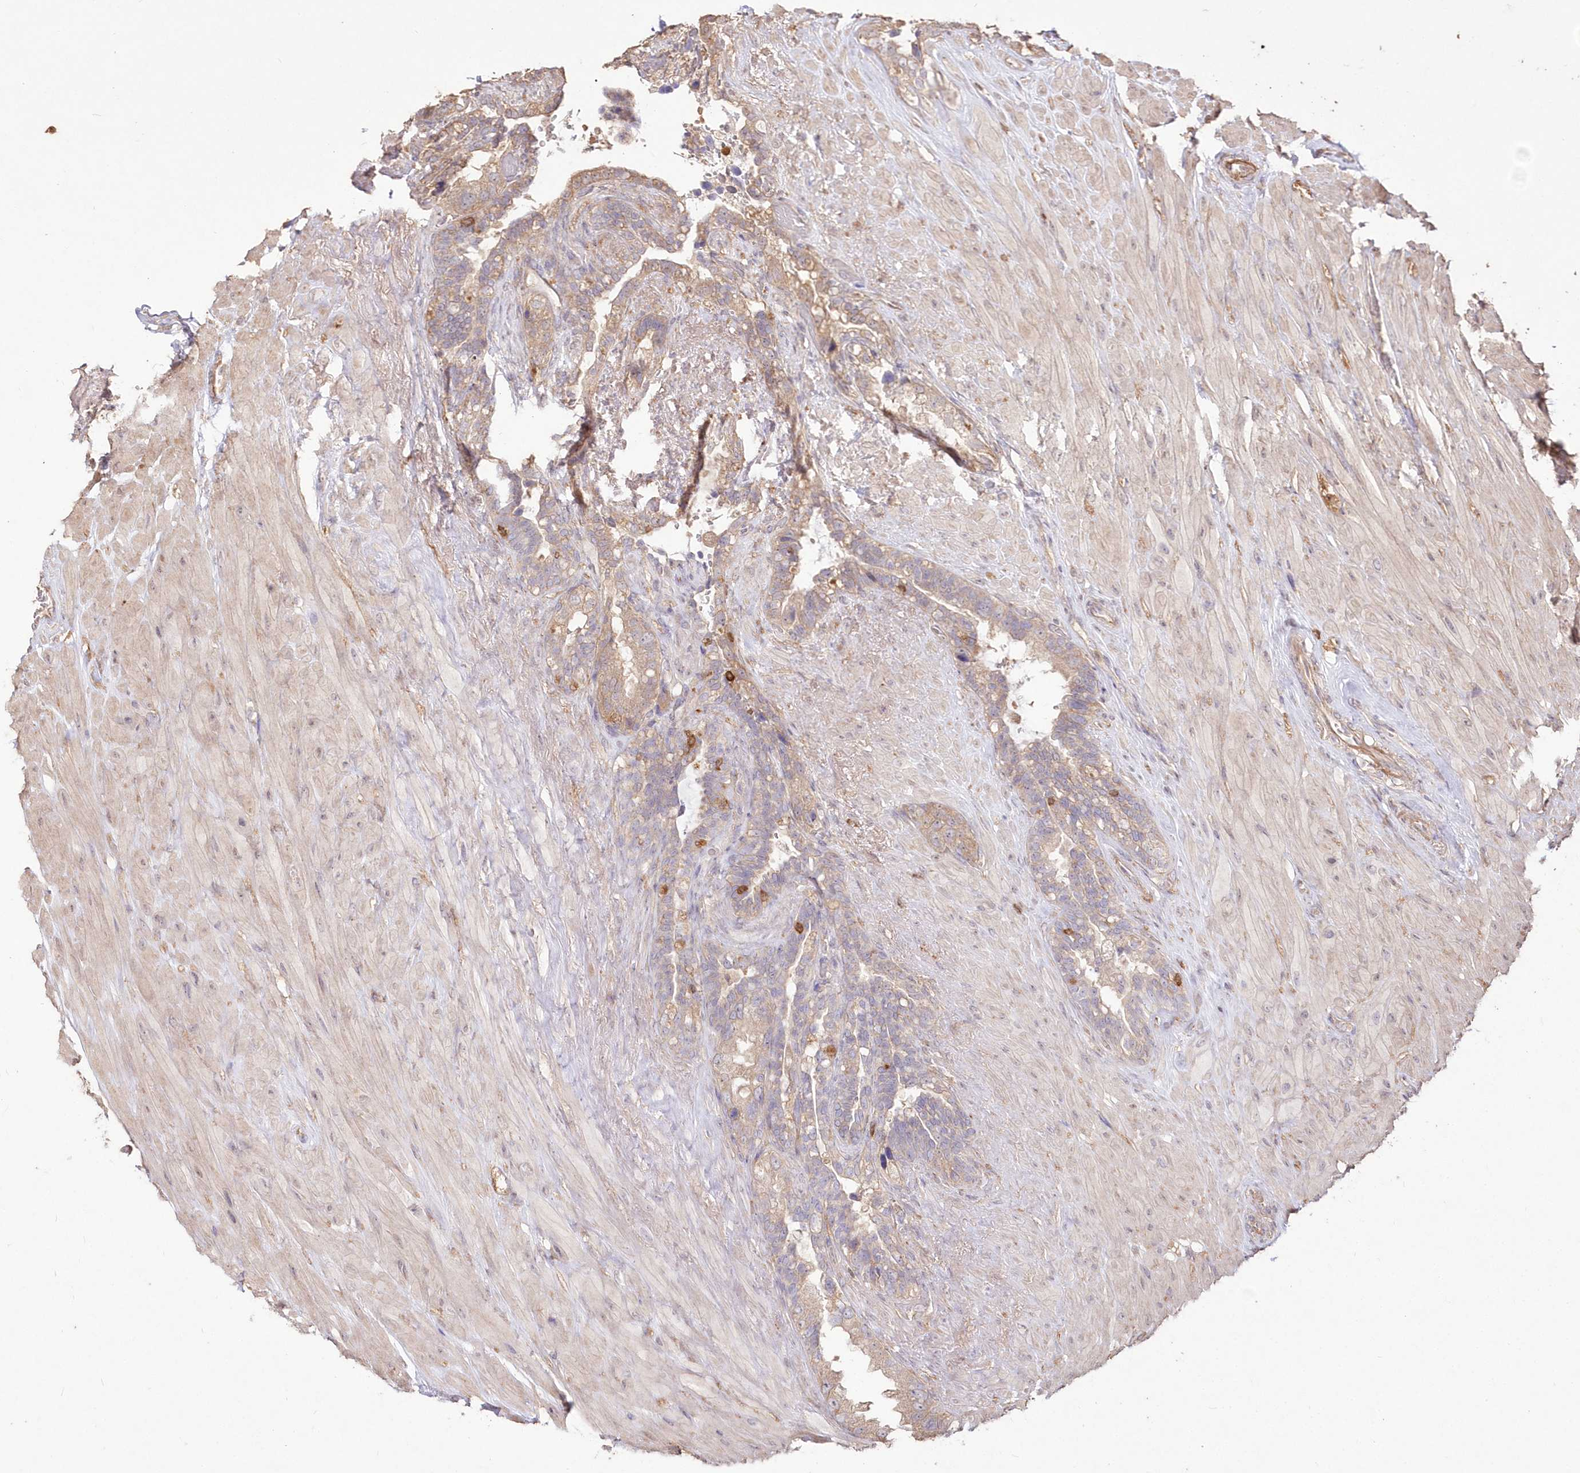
{"staining": {"intensity": "weak", "quantity": "25%-75%", "location": "cytoplasmic/membranous"}, "tissue": "seminal vesicle", "cell_type": "Glandular cells", "image_type": "normal", "snomed": [{"axis": "morphology", "description": "Normal tissue, NOS"}, {"axis": "topography", "description": "Seminal veicle"}], "caption": "A brown stain shows weak cytoplasmic/membranous expression of a protein in glandular cells of normal human seminal vesicle. (DAB IHC, brown staining for protein, blue staining for nuclei).", "gene": "STK17B", "patient": {"sex": "male", "age": 80}}